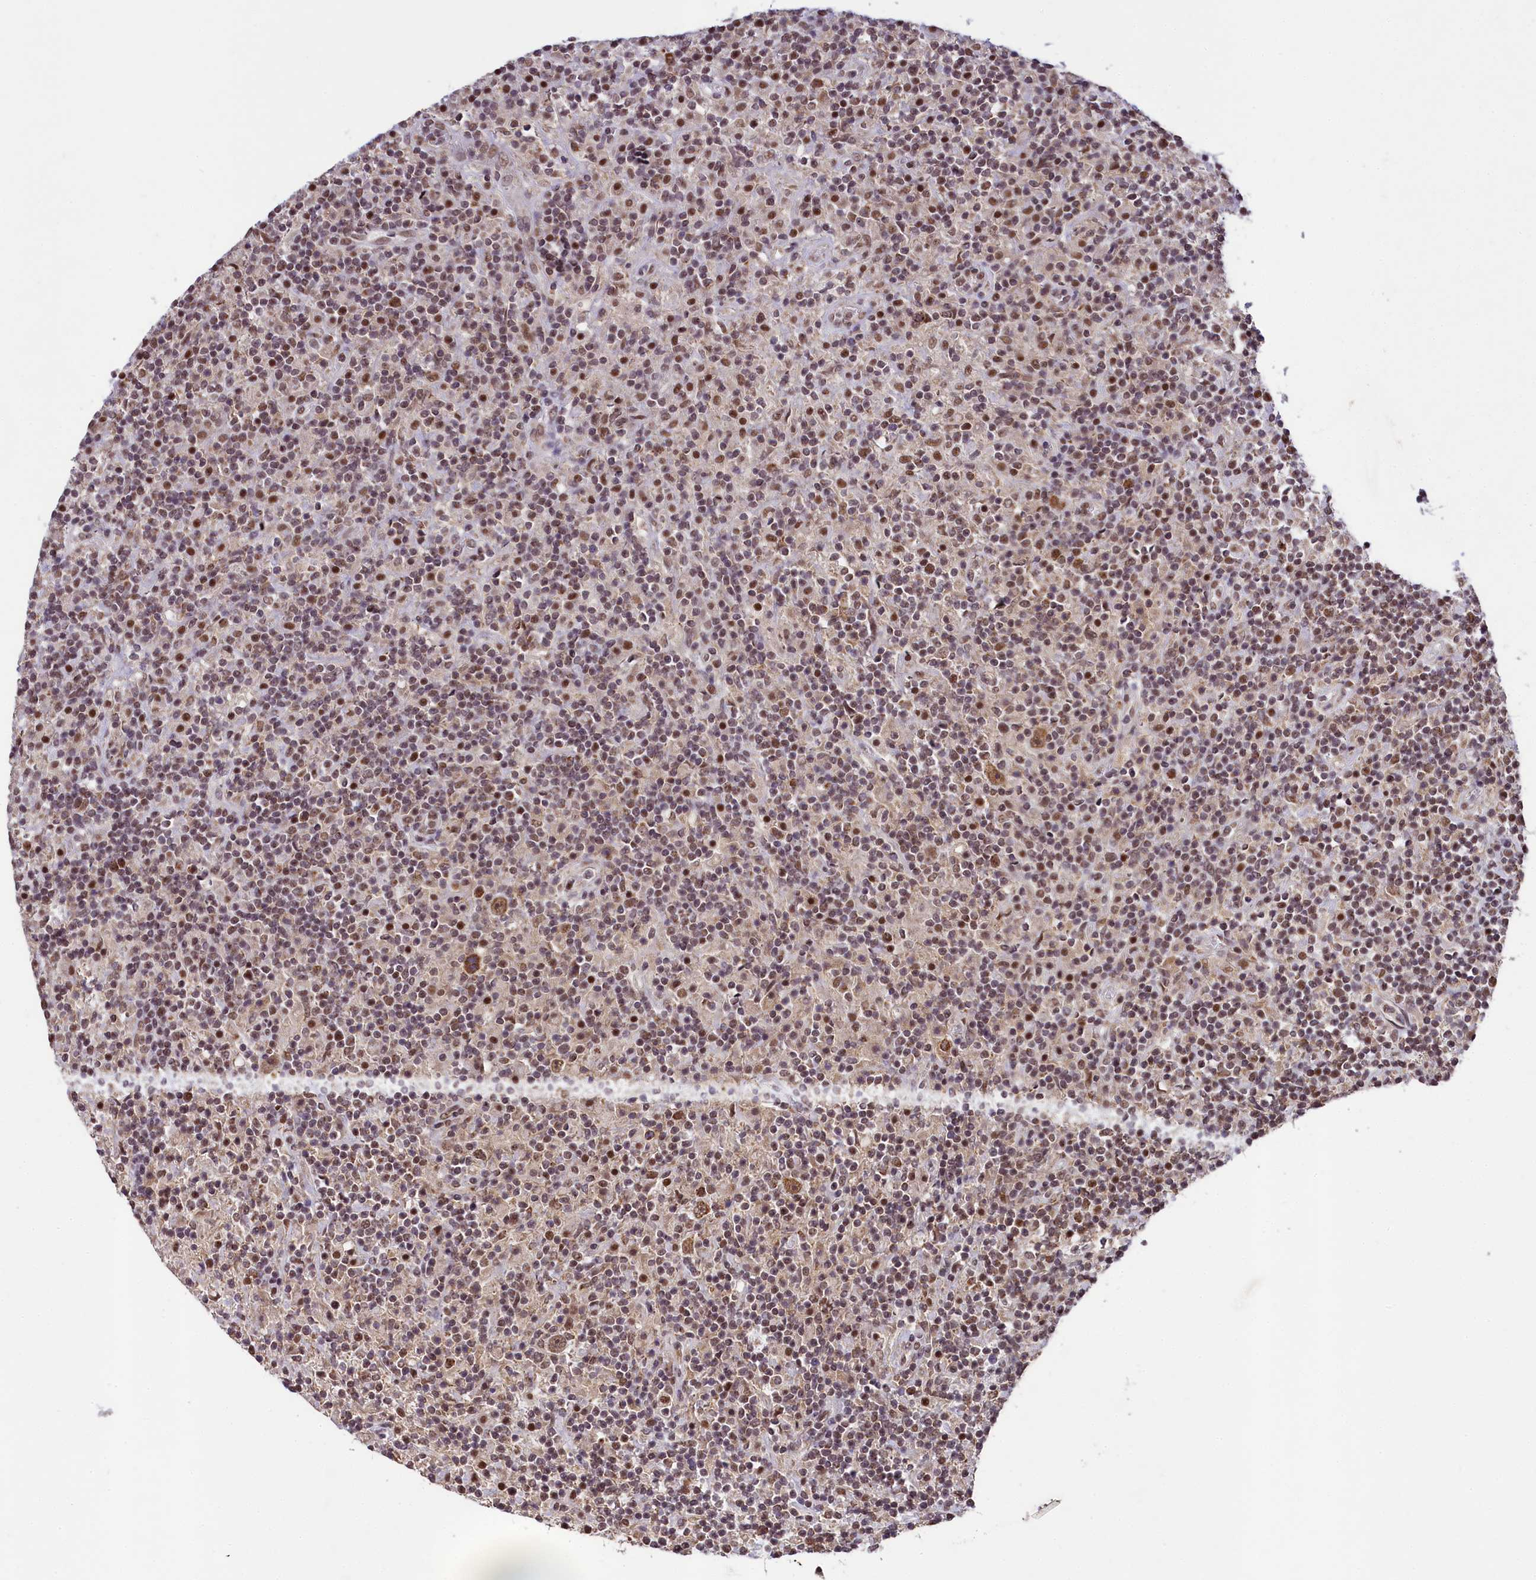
{"staining": {"intensity": "moderate", "quantity": ">75%", "location": "cytoplasmic/membranous"}, "tissue": "lymphoma", "cell_type": "Tumor cells", "image_type": "cancer", "snomed": [{"axis": "morphology", "description": "Hodgkin's disease, NOS"}, {"axis": "topography", "description": "Lymph node"}], "caption": "DAB immunohistochemical staining of human Hodgkin's disease reveals moderate cytoplasmic/membranous protein staining in approximately >75% of tumor cells.", "gene": "PAF1", "patient": {"sex": "male", "age": 70}}